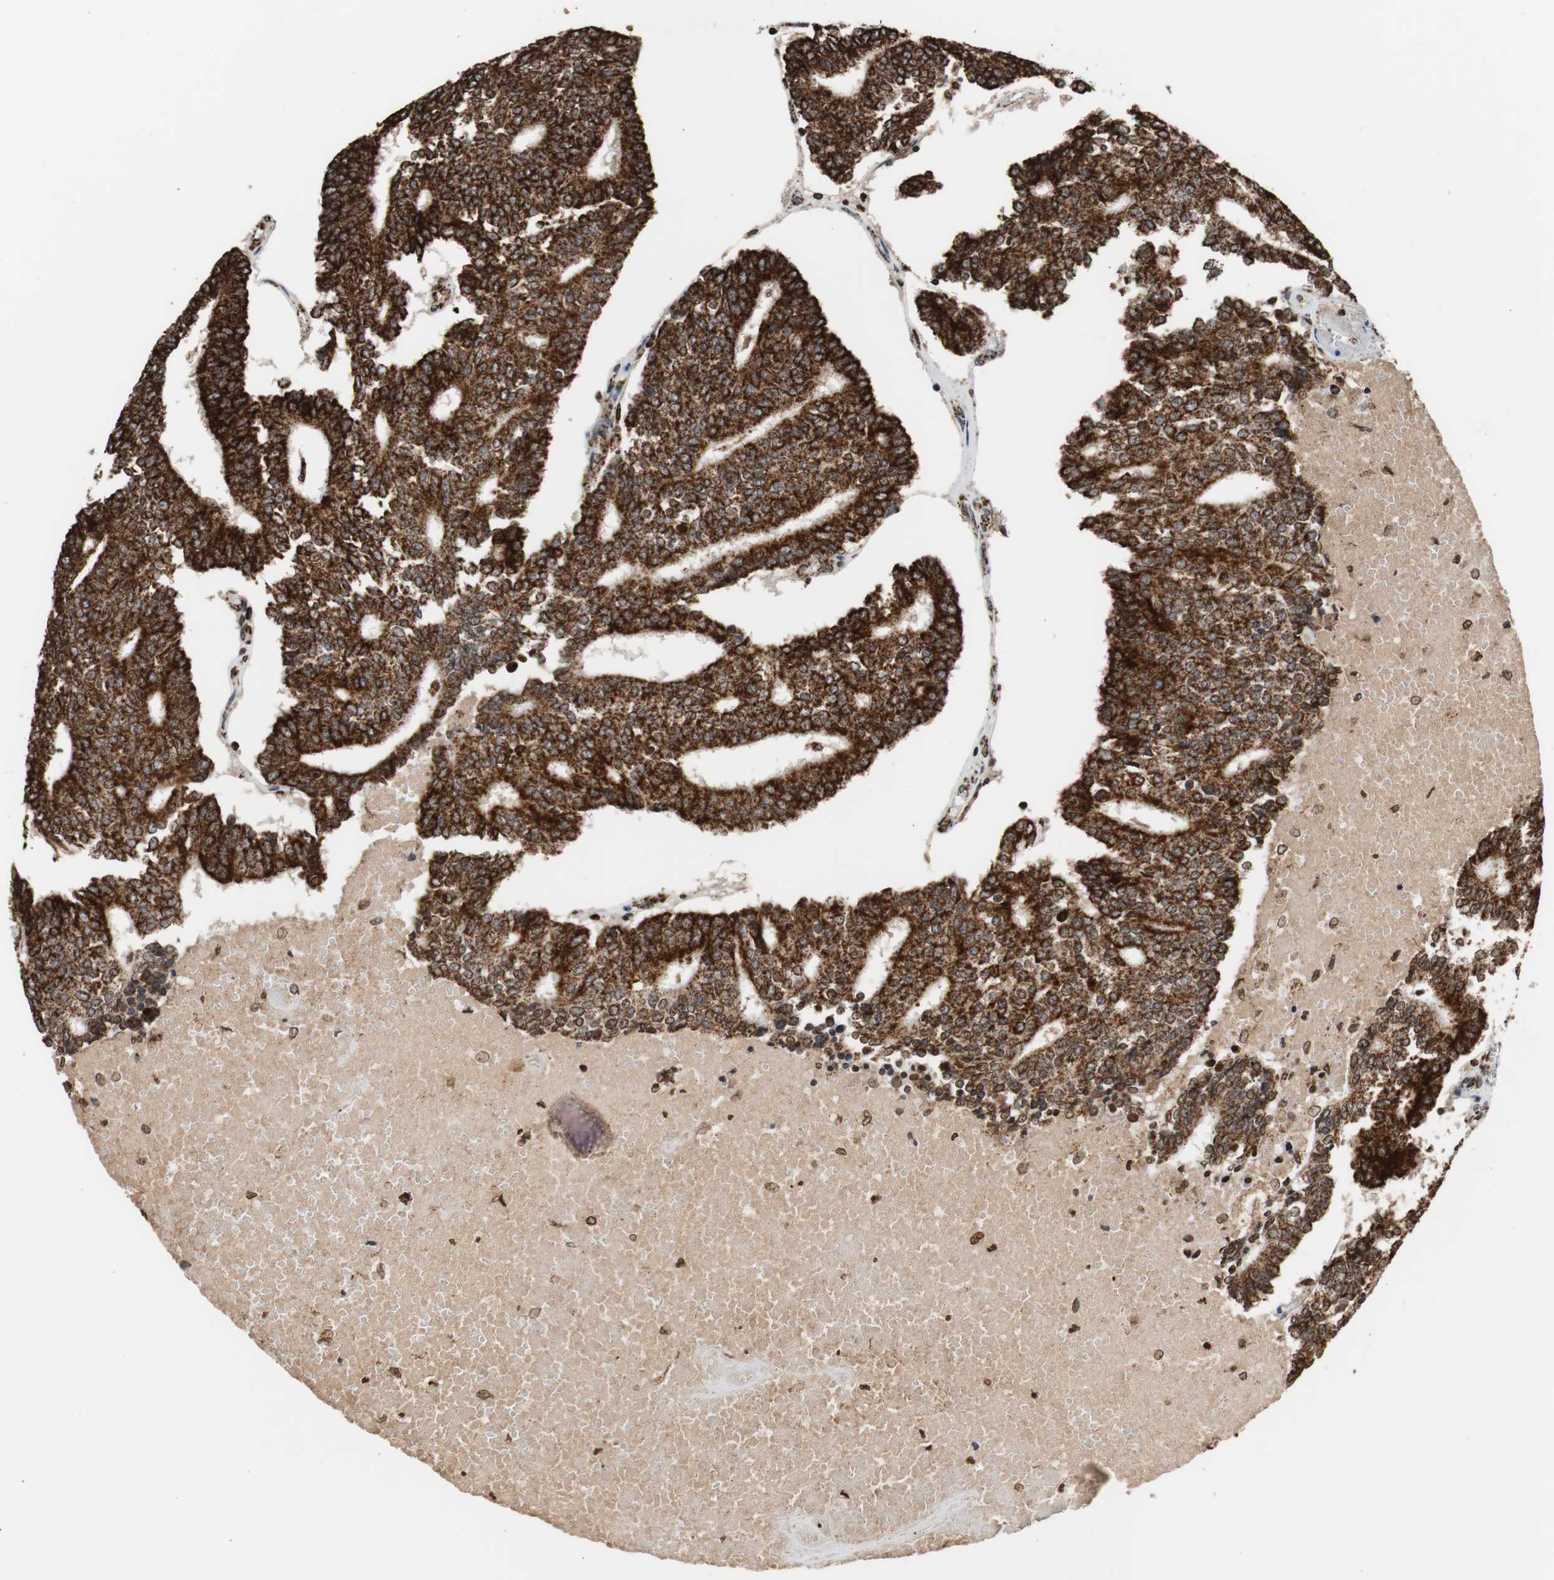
{"staining": {"intensity": "strong", "quantity": ">75%", "location": "cytoplasmic/membranous"}, "tissue": "prostate cancer", "cell_type": "Tumor cells", "image_type": "cancer", "snomed": [{"axis": "morphology", "description": "Adenocarcinoma, High grade"}, {"axis": "topography", "description": "Prostate"}], "caption": "A brown stain highlights strong cytoplasmic/membranous expression of a protein in human adenocarcinoma (high-grade) (prostate) tumor cells.", "gene": "HSPA9", "patient": {"sex": "male", "age": 55}}